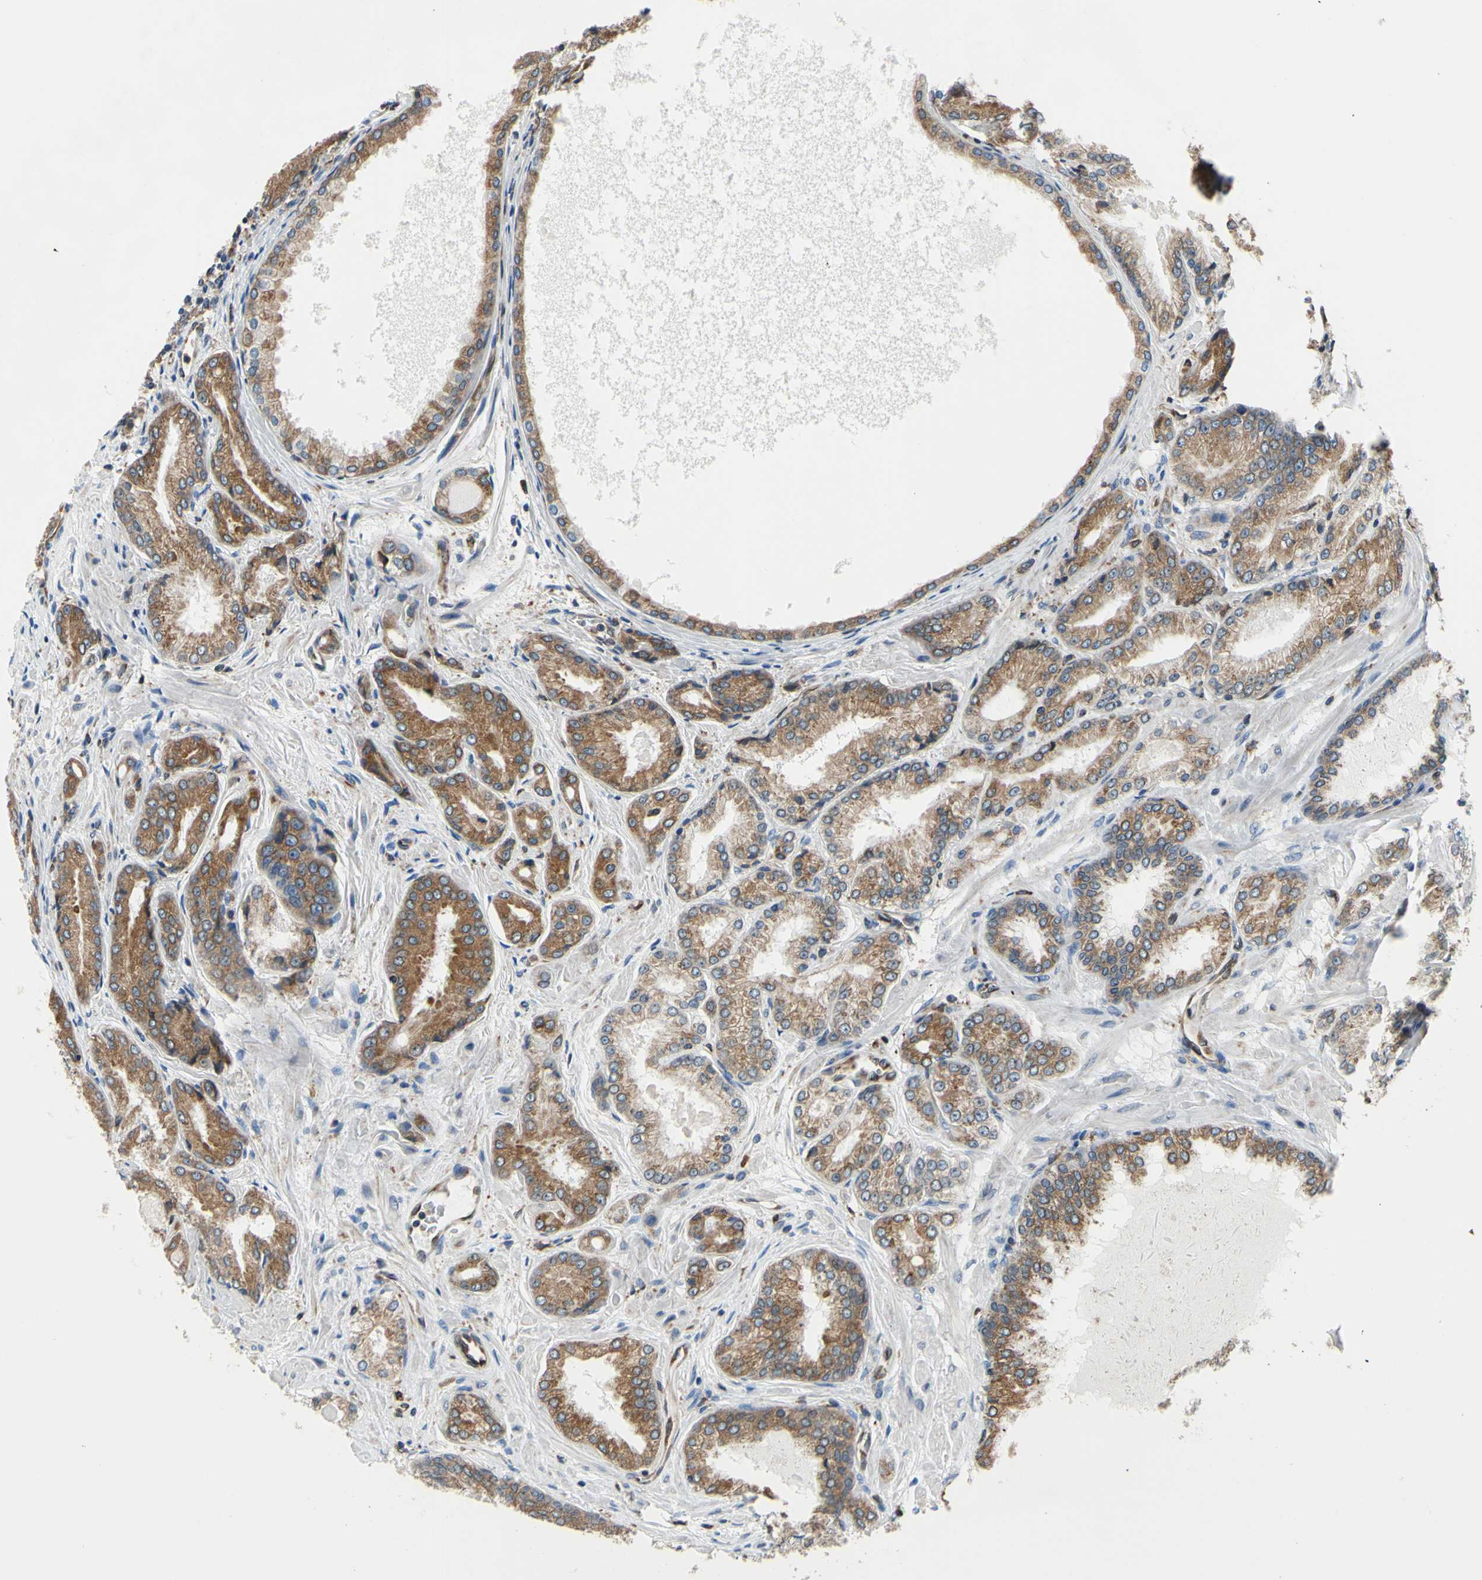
{"staining": {"intensity": "moderate", "quantity": ">75%", "location": "cytoplasmic/membranous"}, "tissue": "prostate cancer", "cell_type": "Tumor cells", "image_type": "cancer", "snomed": [{"axis": "morphology", "description": "Adenocarcinoma, High grade"}, {"axis": "topography", "description": "Prostate"}], "caption": "Protein staining of prostate adenocarcinoma (high-grade) tissue shows moderate cytoplasmic/membranous positivity in about >75% of tumor cells.", "gene": "MGST2", "patient": {"sex": "male", "age": 59}}